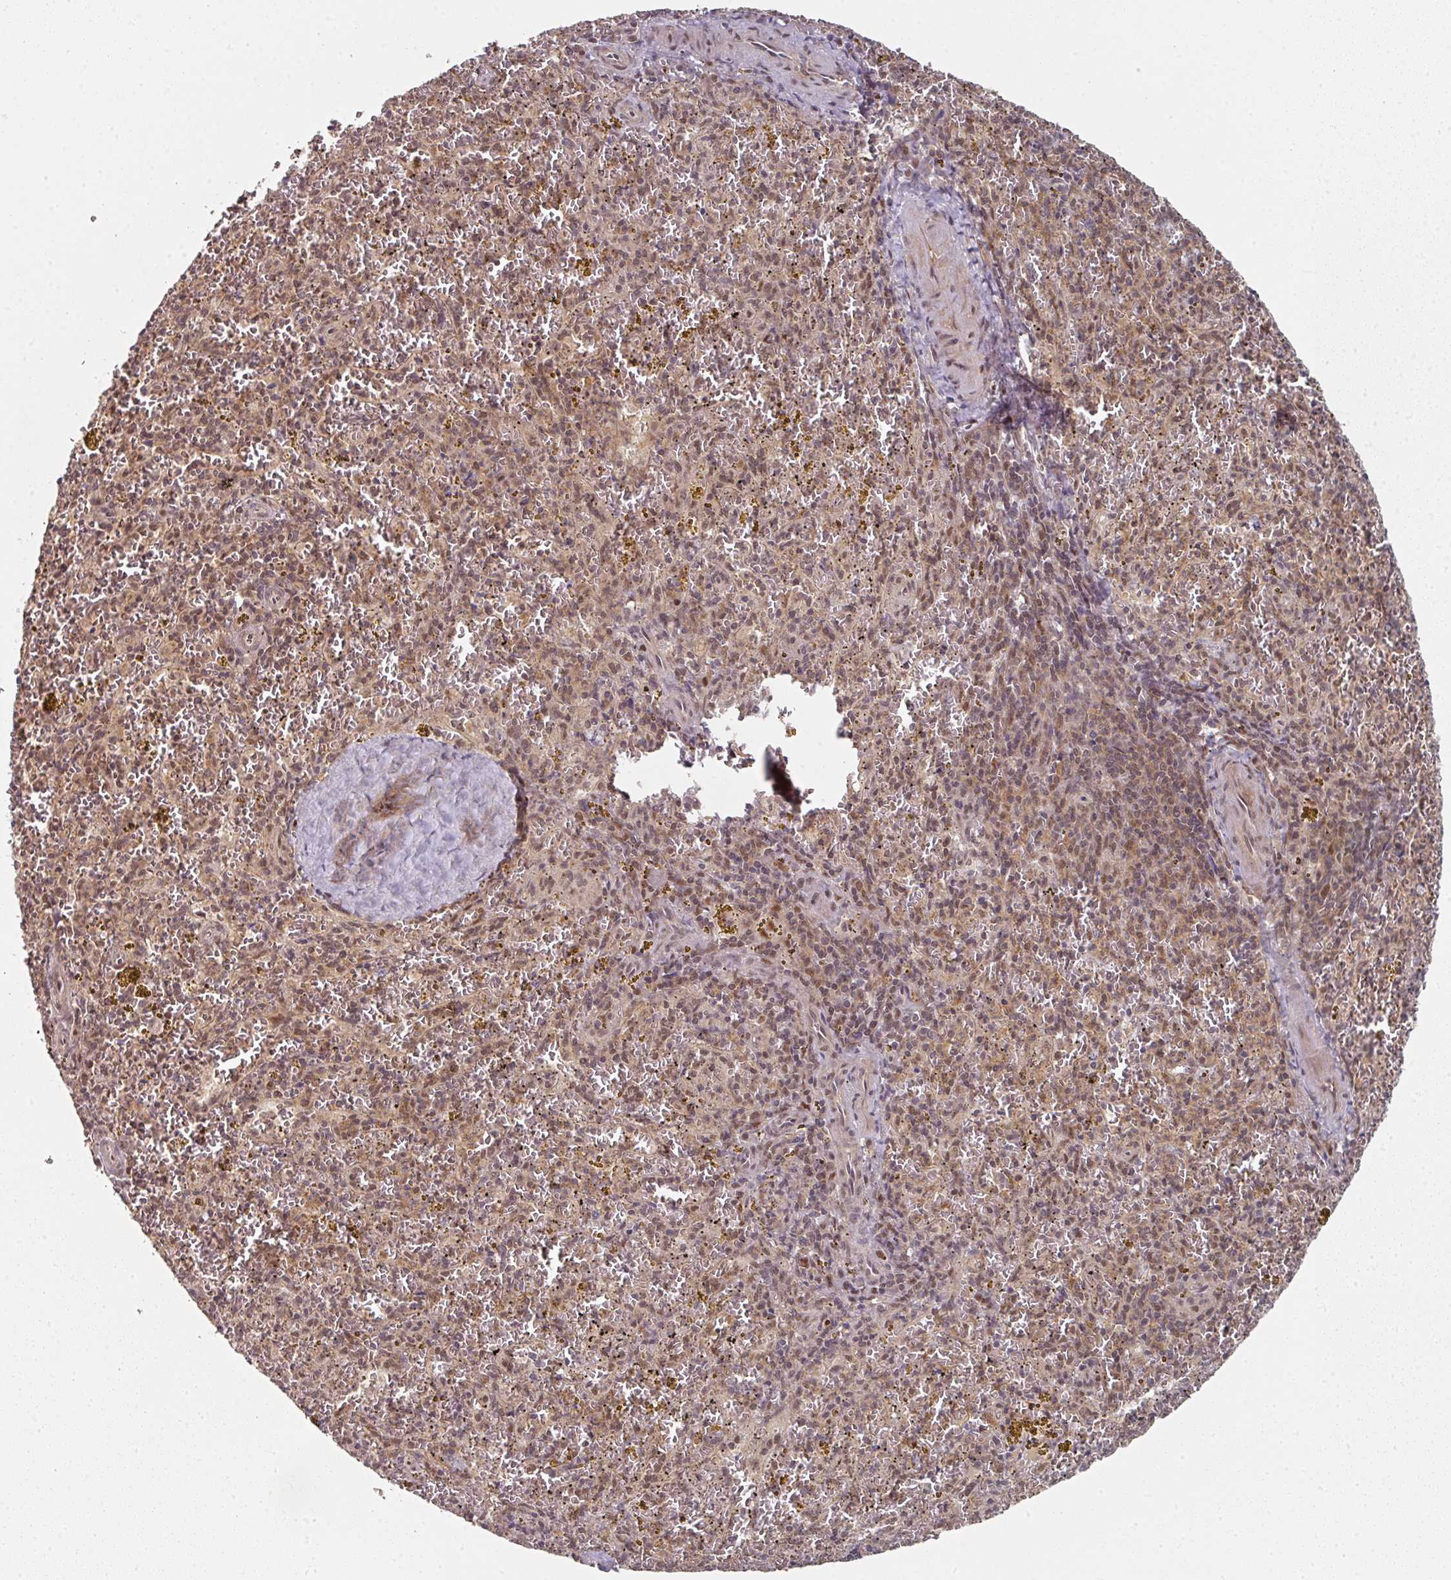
{"staining": {"intensity": "weak", "quantity": "<25%", "location": "cytoplasmic/membranous,nuclear"}, "tissue": "spleen", "cell_type": "Cells in red pulp", "image_type": "normal", "snomed": [{"axis": "morphology", "description": "Normal tissue, NOS"}, {"axis": "topography", "description": "Spleen"}], "caption": "Cells in red pulp show no significant protein staining in unremarkable spleen. (DAB immunohistochemistry (IHC), high magnification).", "gene": "PSME3IP1", "patient": {"sex": "male", "age": 57}}